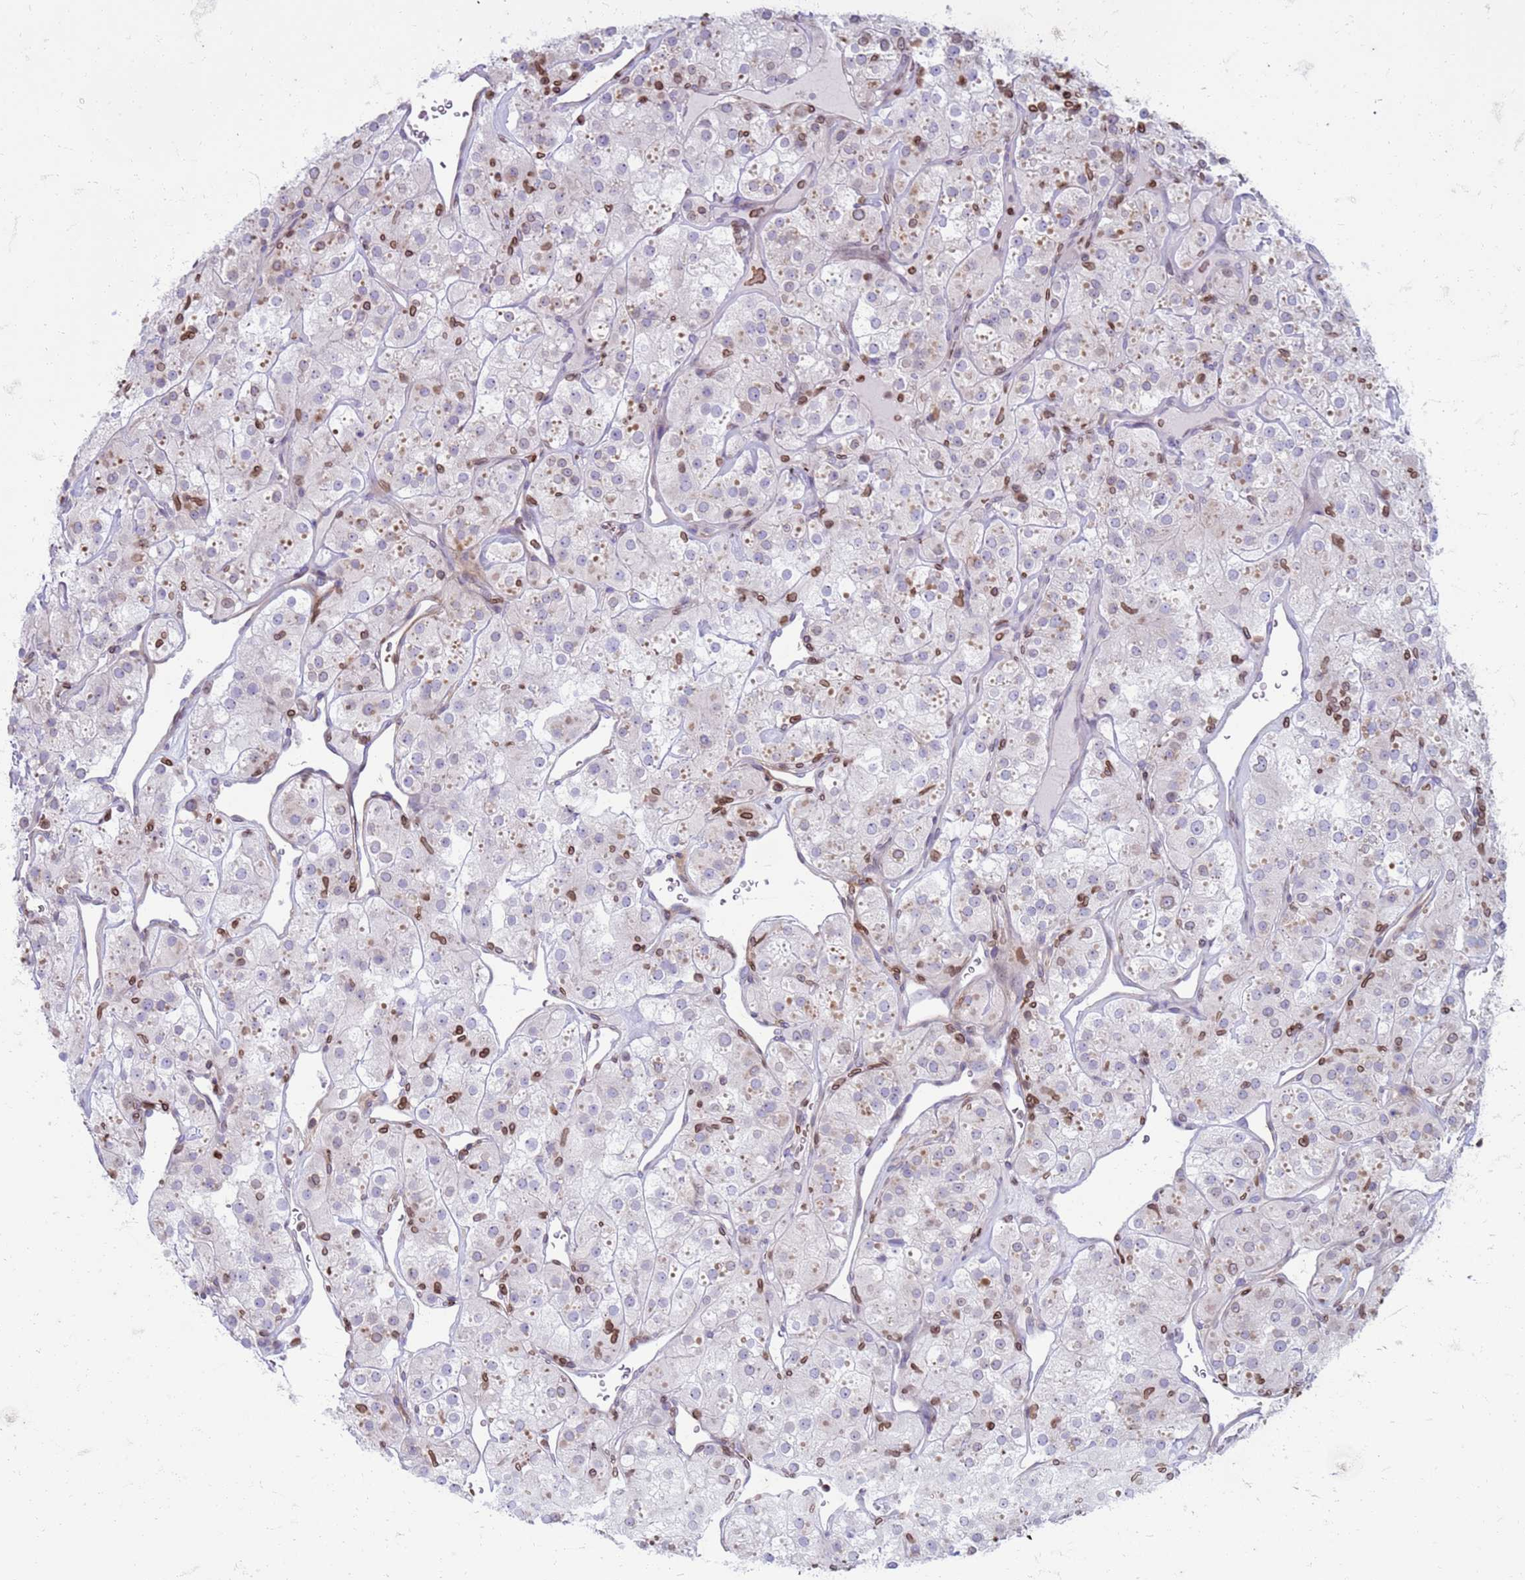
{"staining": {"intensity": "negative", "quantity": "none", "location": "none"}, "tissue": "renal cancer", "cell_type": "Tumor cells", "image_type": "cancer", "snomed": [{"axis": "morphology", "description": "Adenocarcinoma, NOS"}, {"axis": "topography", "description": "Kidney"}], "caption": "A high-resolution photomicrograph shows IHC staining of renal adenocarcinoma, which demonstrates no significant positivity in tumor cells.", "gene": "METTL25B", "patient": {"sex": "male", "age": 77}}